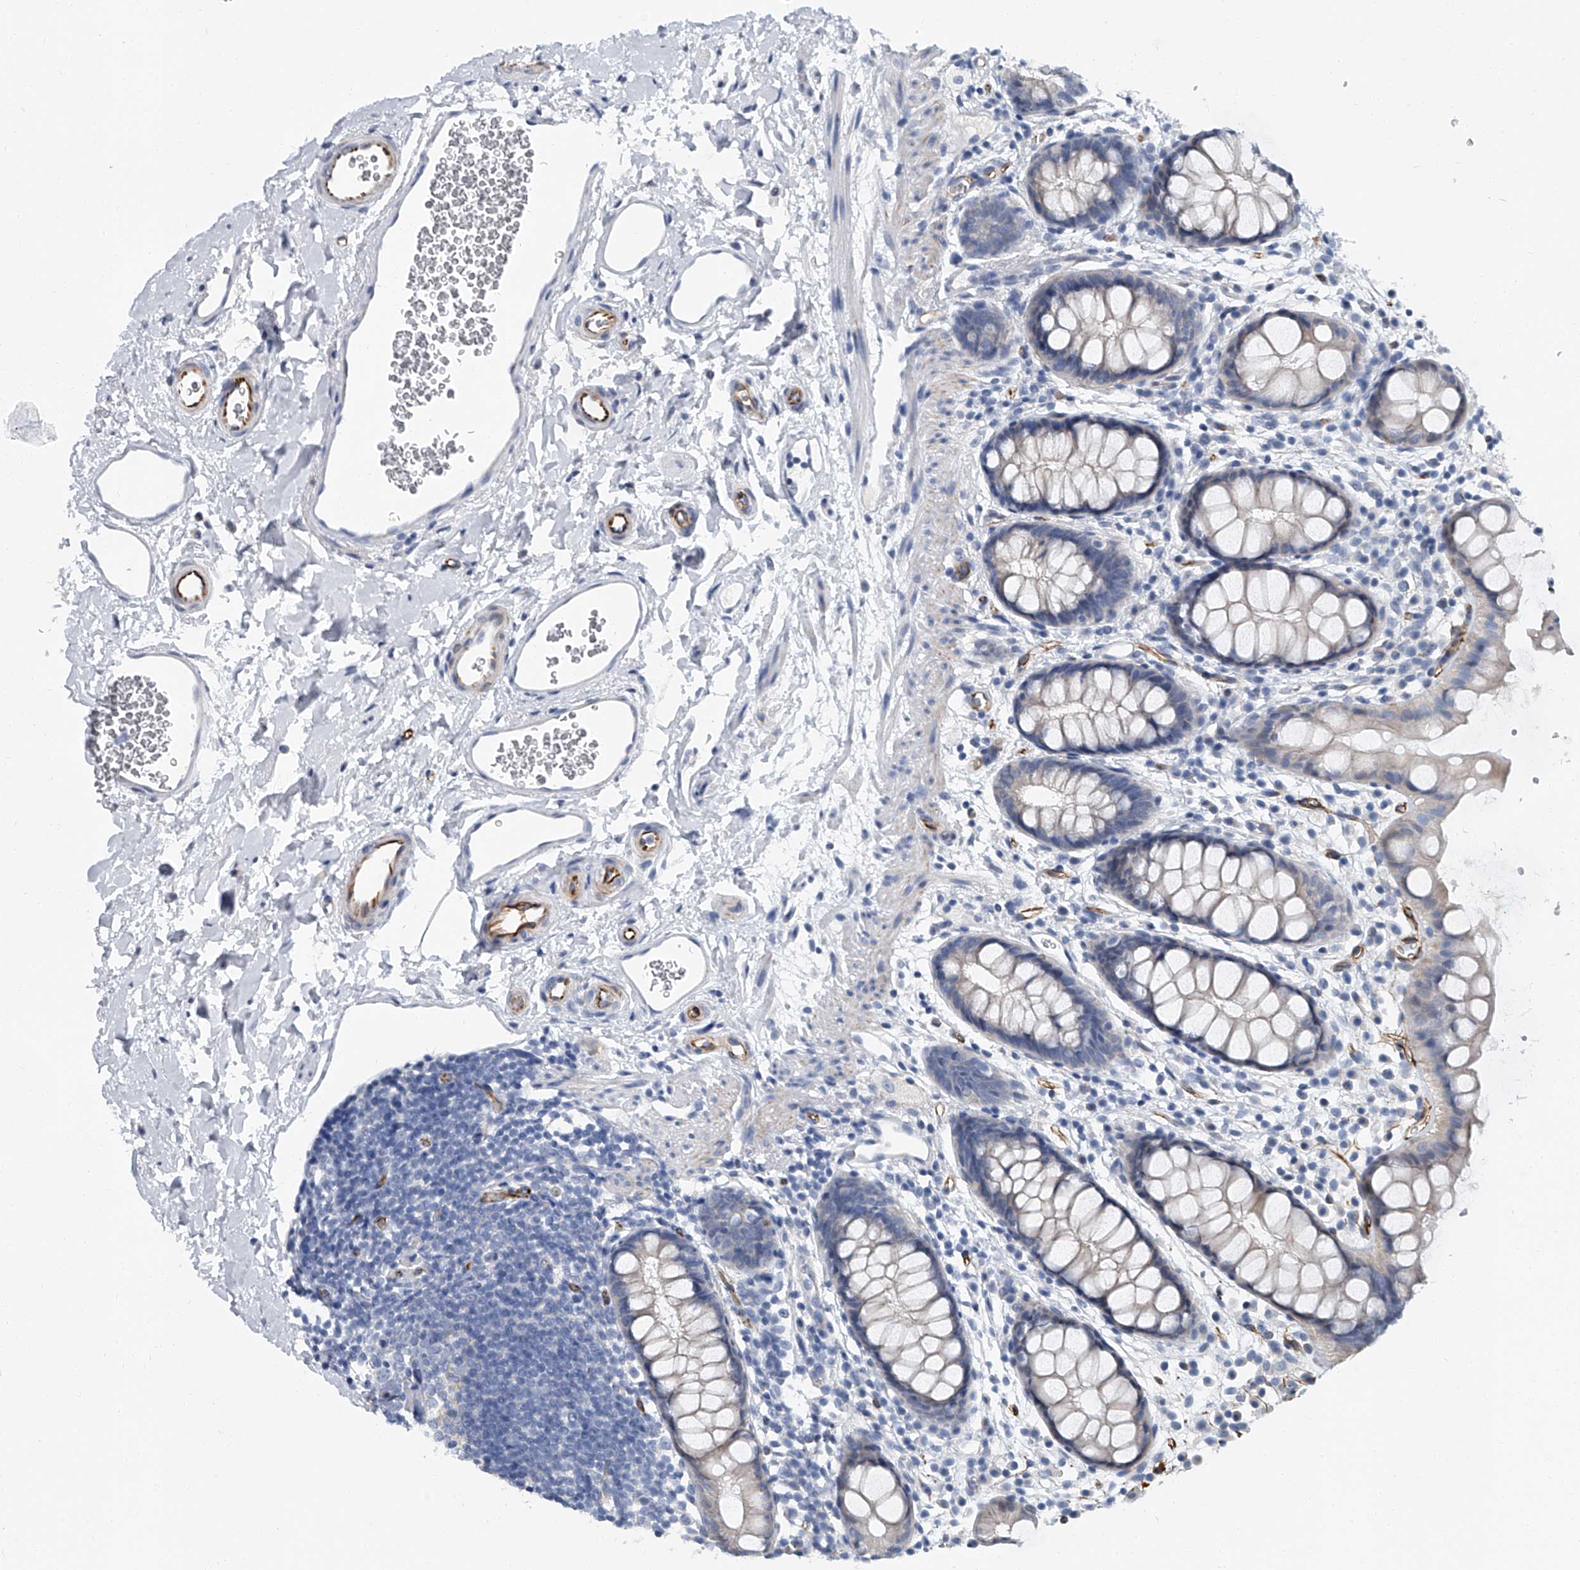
{"staining": {"intensity": "weak", "quantity": "<25%", "location": "cytoplasmic/membranous"}, "tissue": "rectum", "cell_type": "Glandular cells", "image_type": "normal", "snomed": [{"axis": "morphology", "description": "Normal tissue, NOS"}, {"axis": "topography", "description": "Rectum"}], "caption": "Micrograph shows no significant protein staining in glandular cells of unremarkable rectum.", "gene": "KIRREL1", "patient": {"sex": "female", "age": 65}}